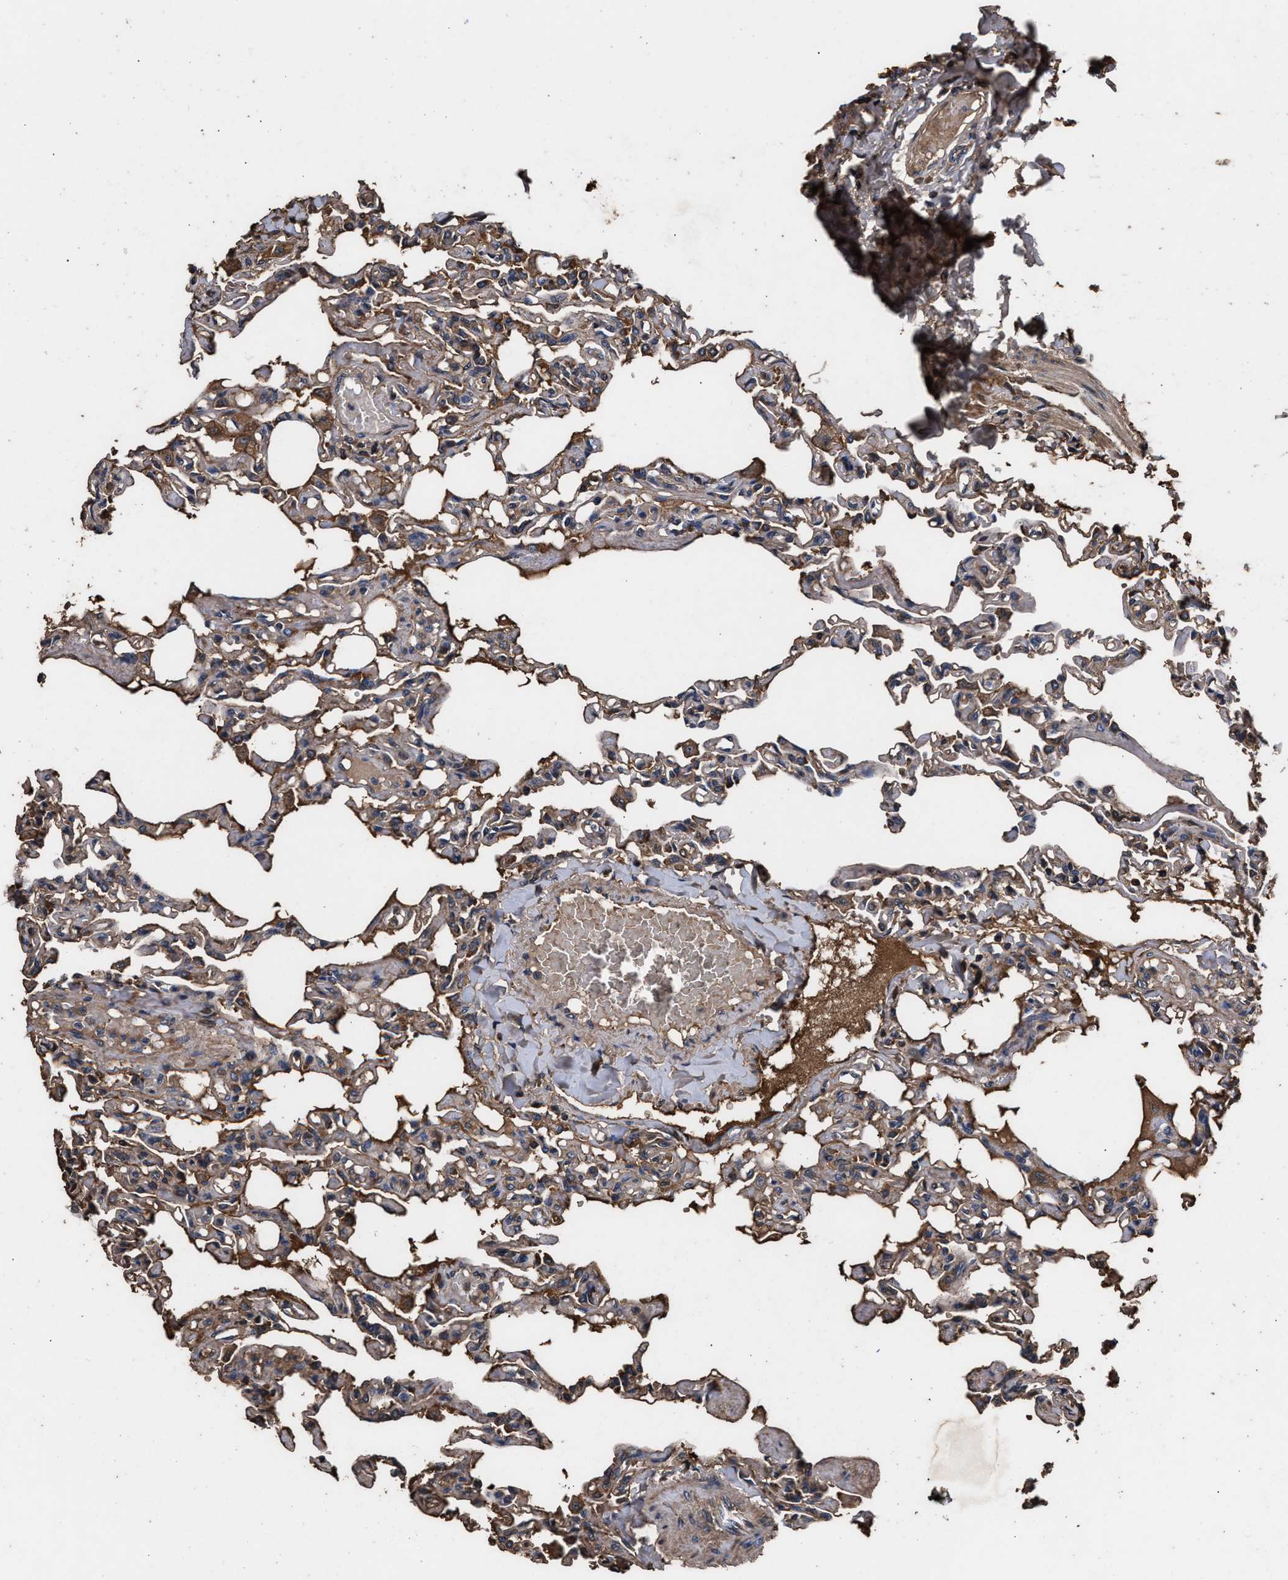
{"staining": {"intensity": "moderate", "quantity": ">75%", "location": "cytoplasmic/membranous"}, "tissue": "lung", "cell_type": "Alveolar cells", "image_type": "normal", "snomed": [{"axis": "morphology", "description": "Normal tissue, NOS"}, {"axis": "topography", "description": "Lung"}], "caption": "Brown immunohistochemical staining in normal human lung exhibits moderate cytoplasmic/membranous staining in approximately >75% of alveolar cells.", "gene": "ENSG00000286112", "patient": {"sex": "male", "age": 21}}